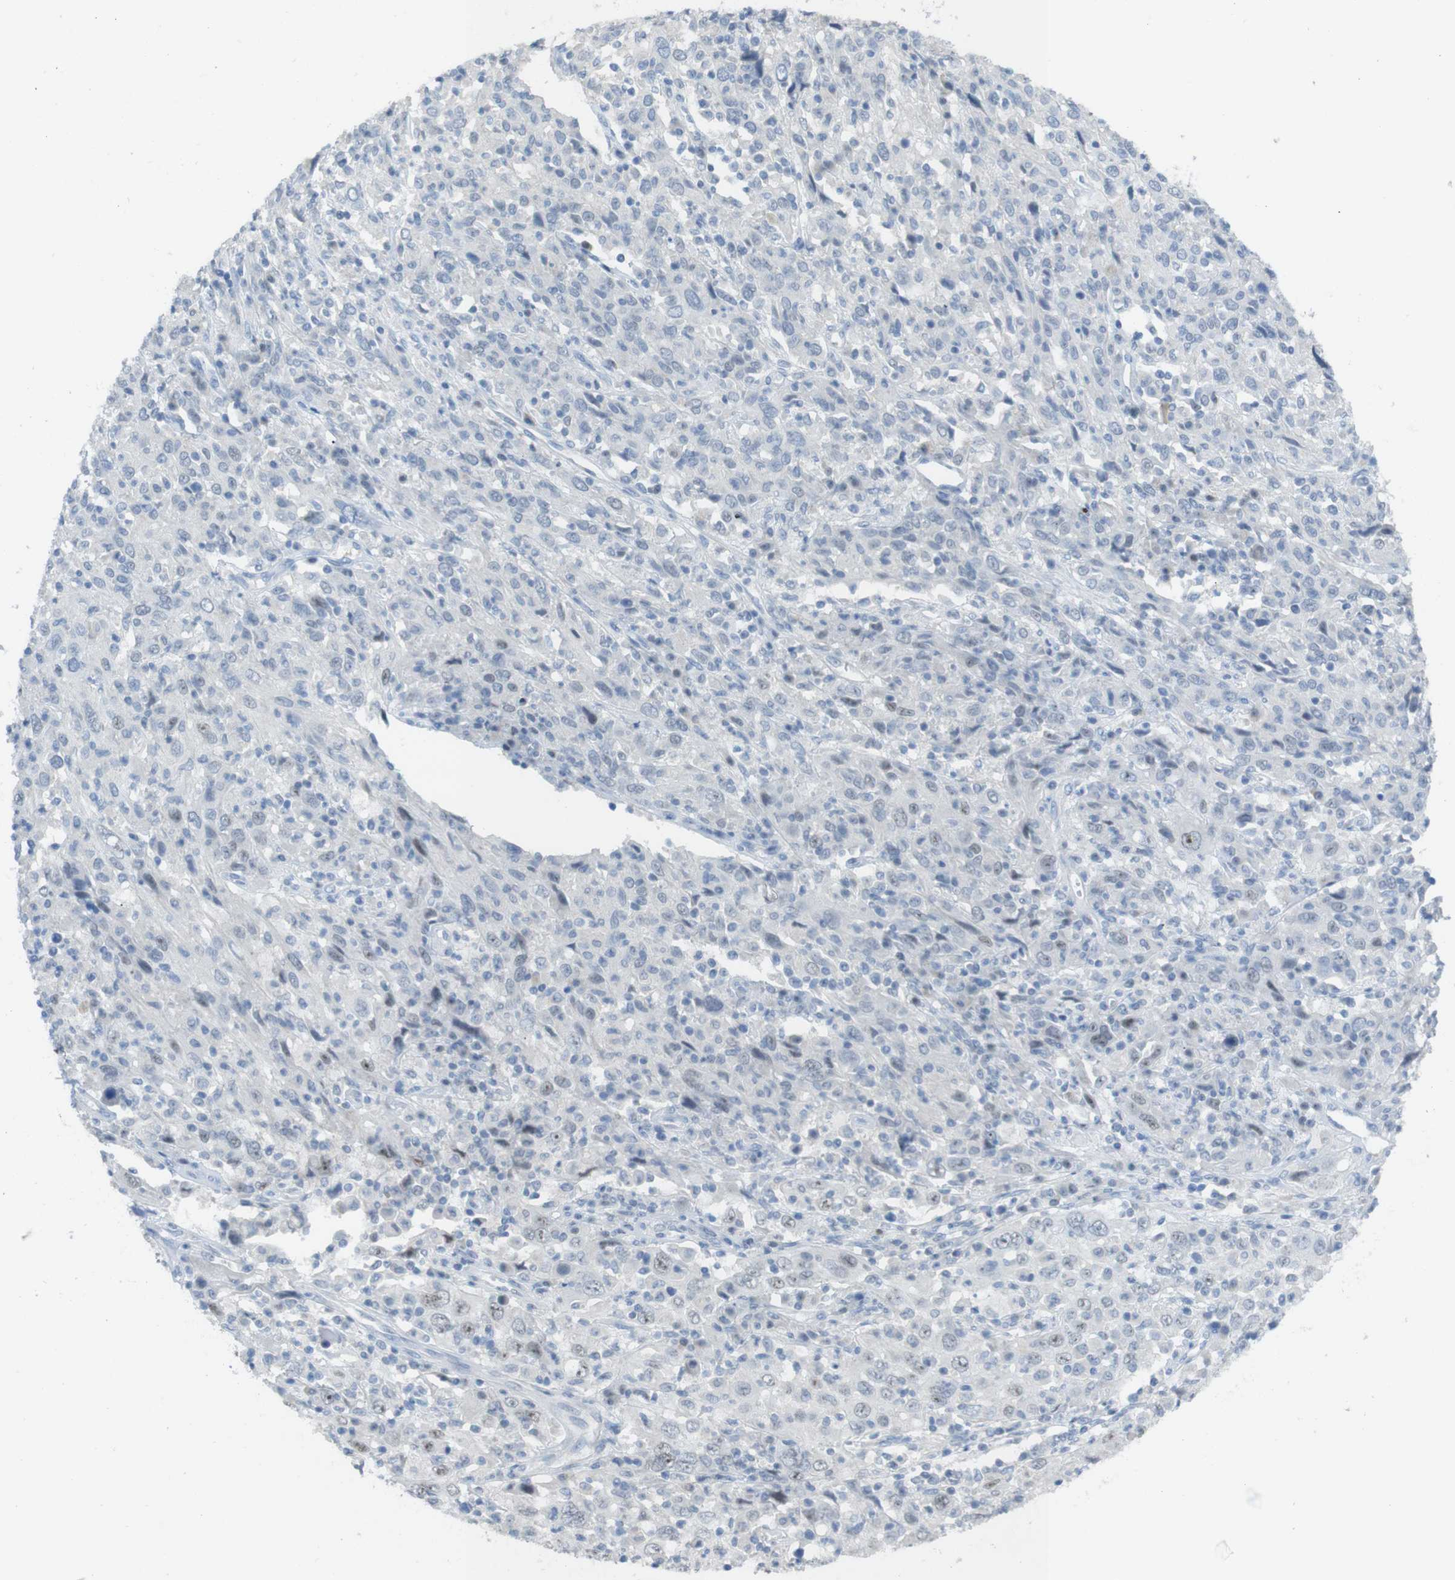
{"staining": {"intensity": "weak", "quantity": "<25%", "location": "nuclear"}, "tissue": "cervical cancer", "cell_type": "Tumor cells", "image_type": "cancer", "snomed": [{"axis": "morphology", "description": "Squamous cell carcinoma, NOS"}, {"axis": "topography", "description": "Cervix"}], "caption": "Cervical cancer was stained to show a protein in brown. There is no significant expression in tumor cells. (Brightfield microscopy of DAB immunohistochemistry (IHC) at high magnification).", "gene": "RIOX2", "patient": {"sex": "female", "age": 46}}